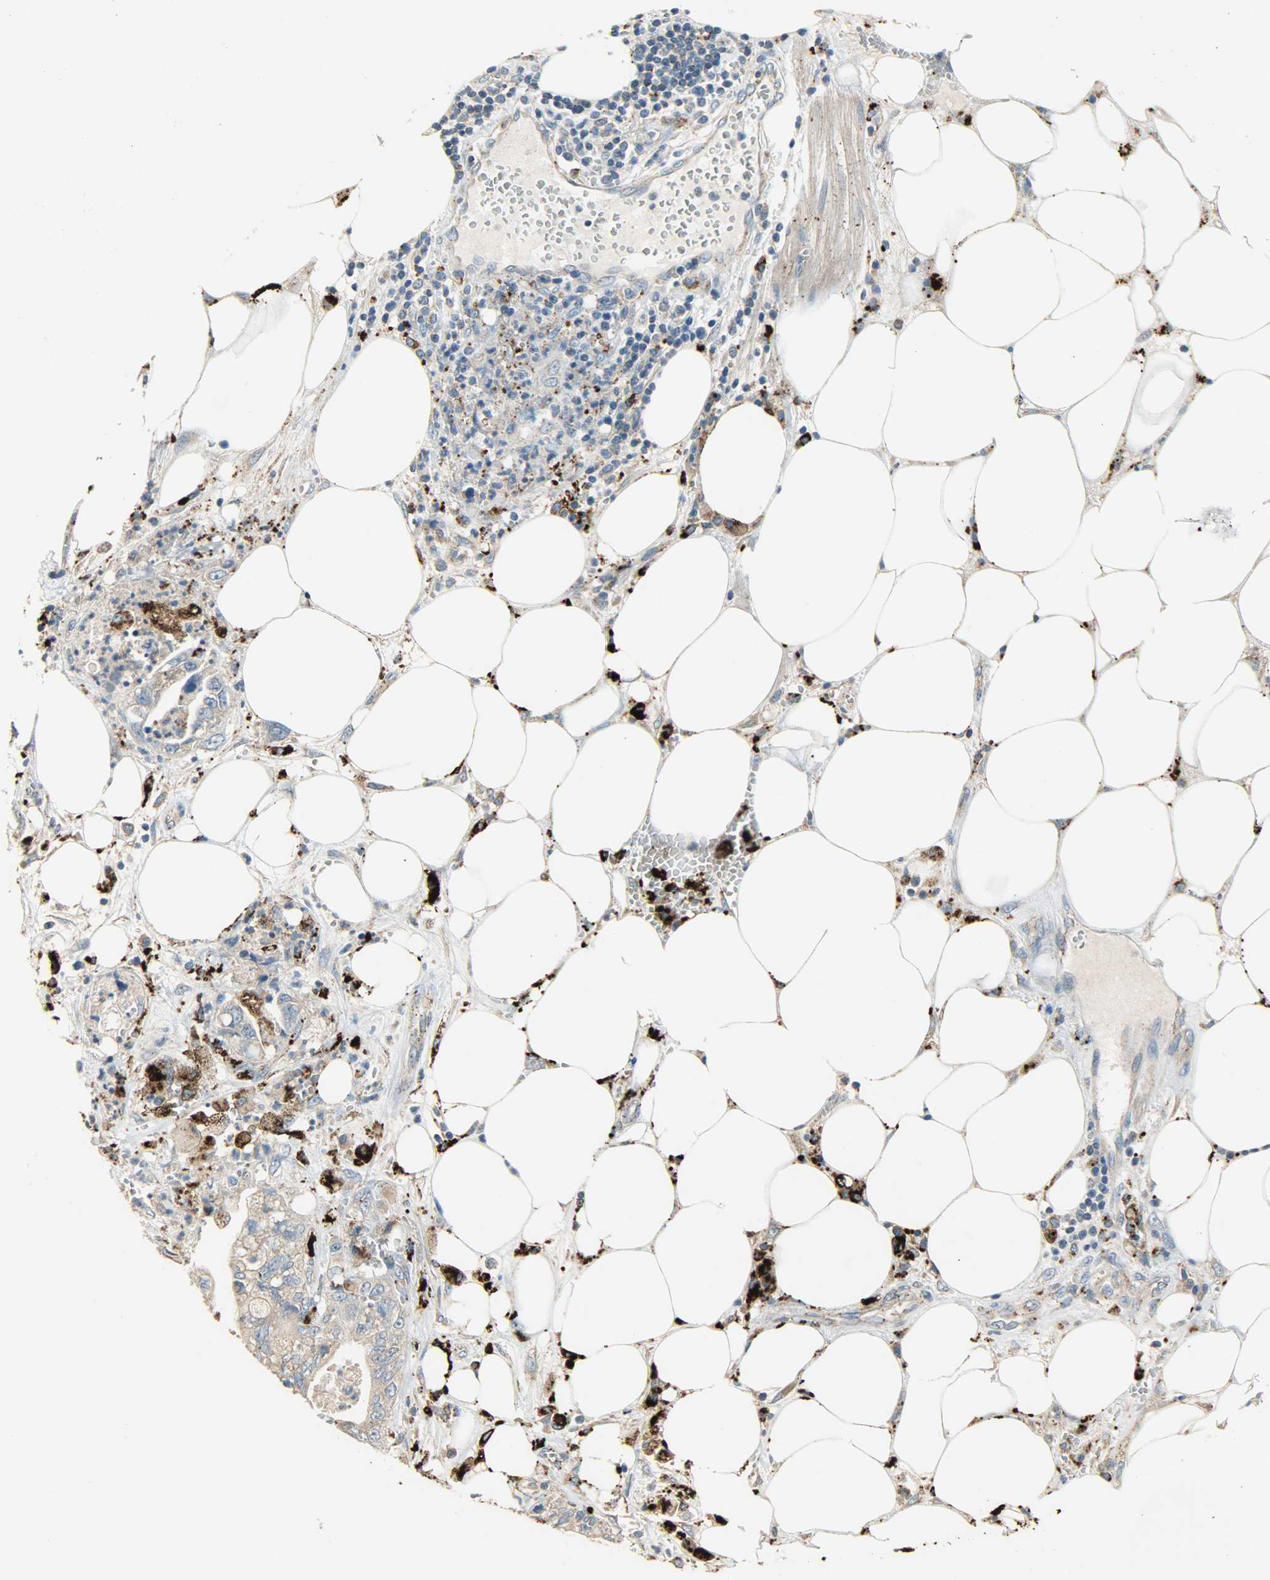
{"staining": {"intensity": "weak", "quantity": "25%-75%", "location": "cytoplasmic/membranous"}, "tissue": "pancreatic cancer", "cell_type": "Tumor cells", "image_type": "cancer", "snomed": [{"axis": "morphology", "description": "Adenocarcinoma, NOS"}, {"axis": "topography", "description": "Pancreas"}], "caption": "DAB immunohistochemical staining of adenocarcinoma (pancreatic) displays weak cytoplasmic/membranous protein staining in approximately 25%-75% of tumor cells.", "gene": "ASAH1", "patient": {"sex": "male", "age": 70}}